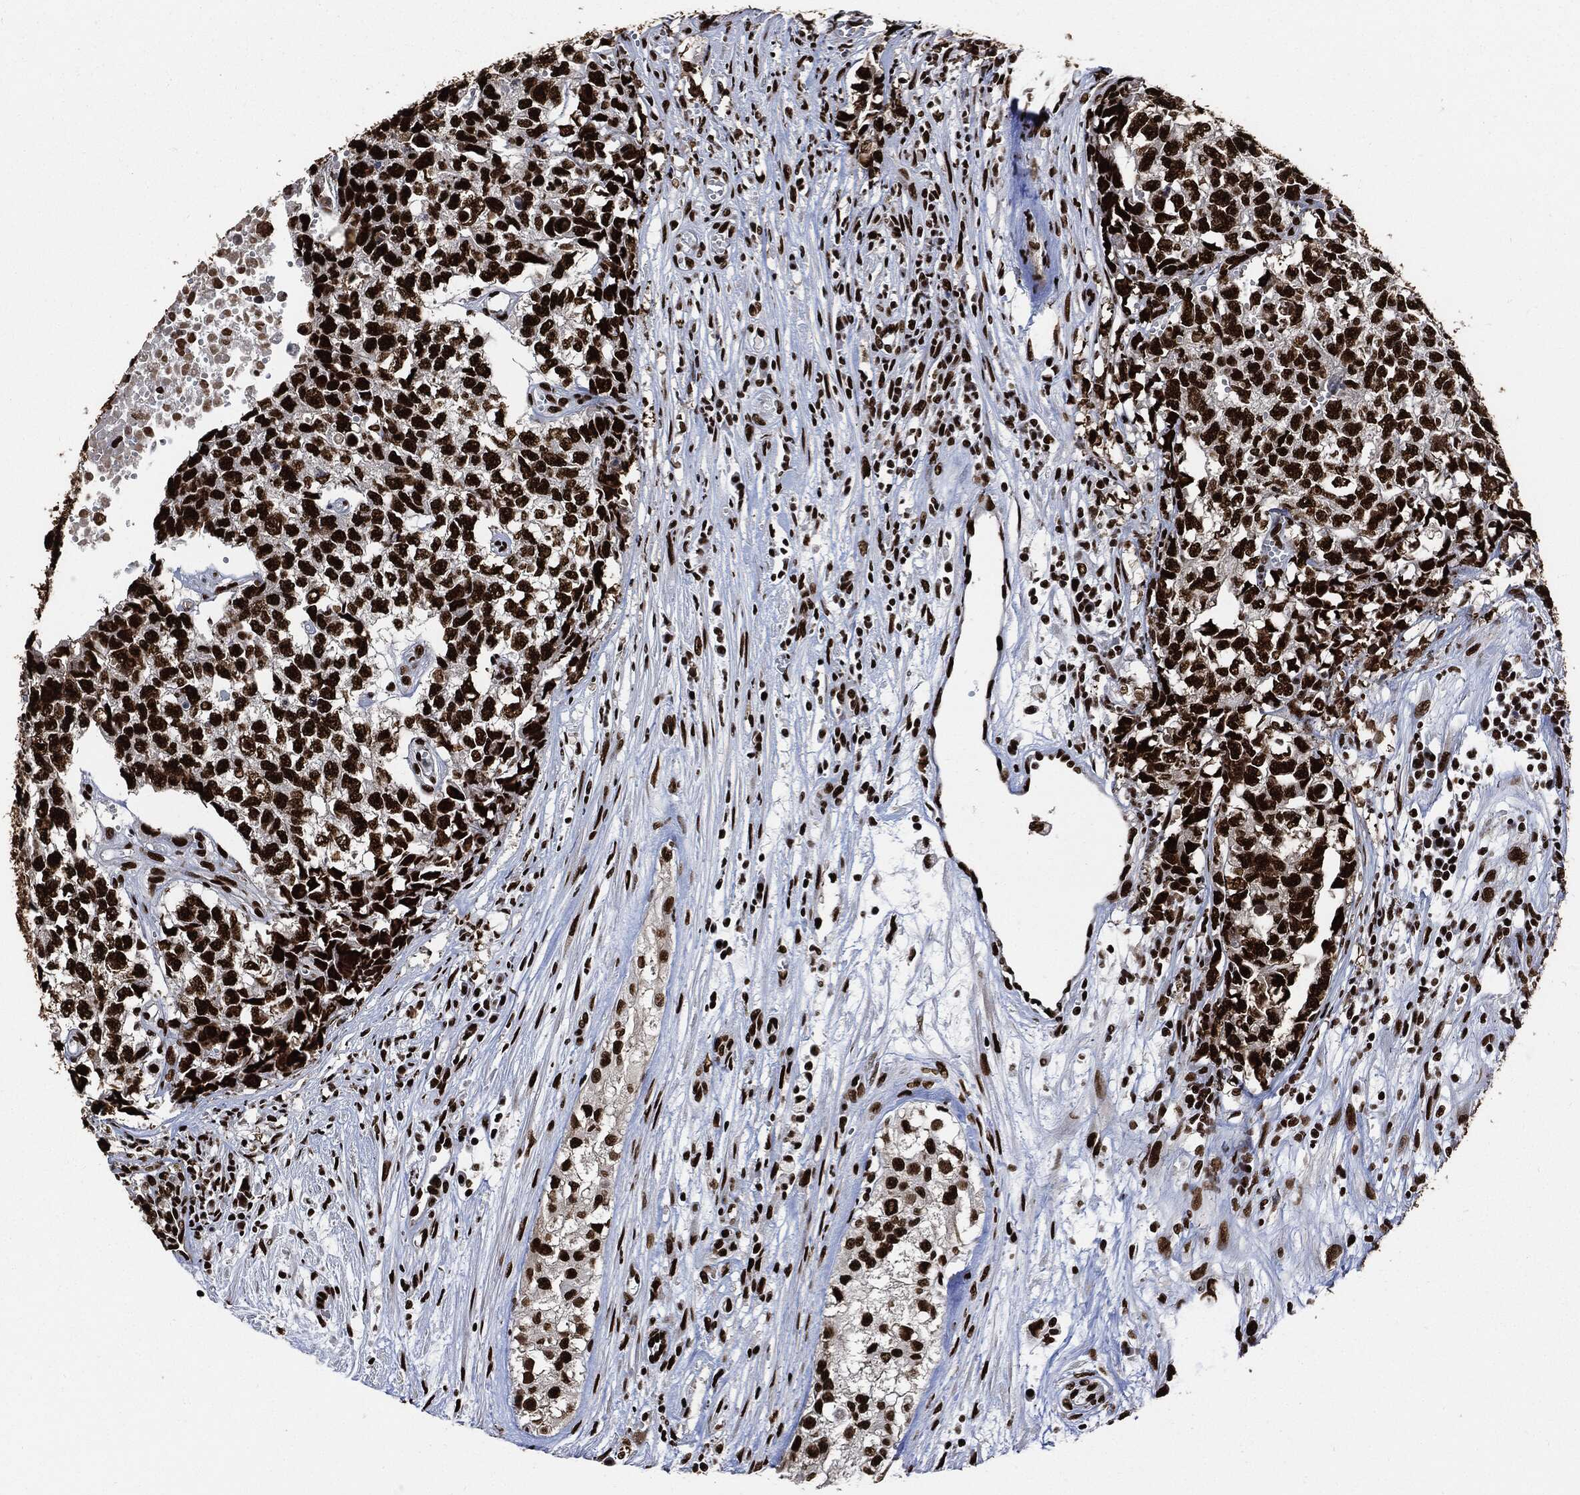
{"staining": {"intensity": "strong", "quantity": ">75%", "location": "nuclear"}, "tissue": "testis cancer", "cell_type": "Tumor cells", "image_type": "cancer", "snomed": [{"axis": "morphology", "description": "Seminoma, NOS"}, {"axis": "morphology", "description": "Carcinoma, Embryonal, NOS"}, {"axis": "topography", "description": "Testis"}], "caption": "Brown immunohistochemical staining in testis cancer demonstrates strong nuclear staining in about >75% of tumor cells.", "gene": "RECQL", "patient": {"sex": "male", "age": 22}}